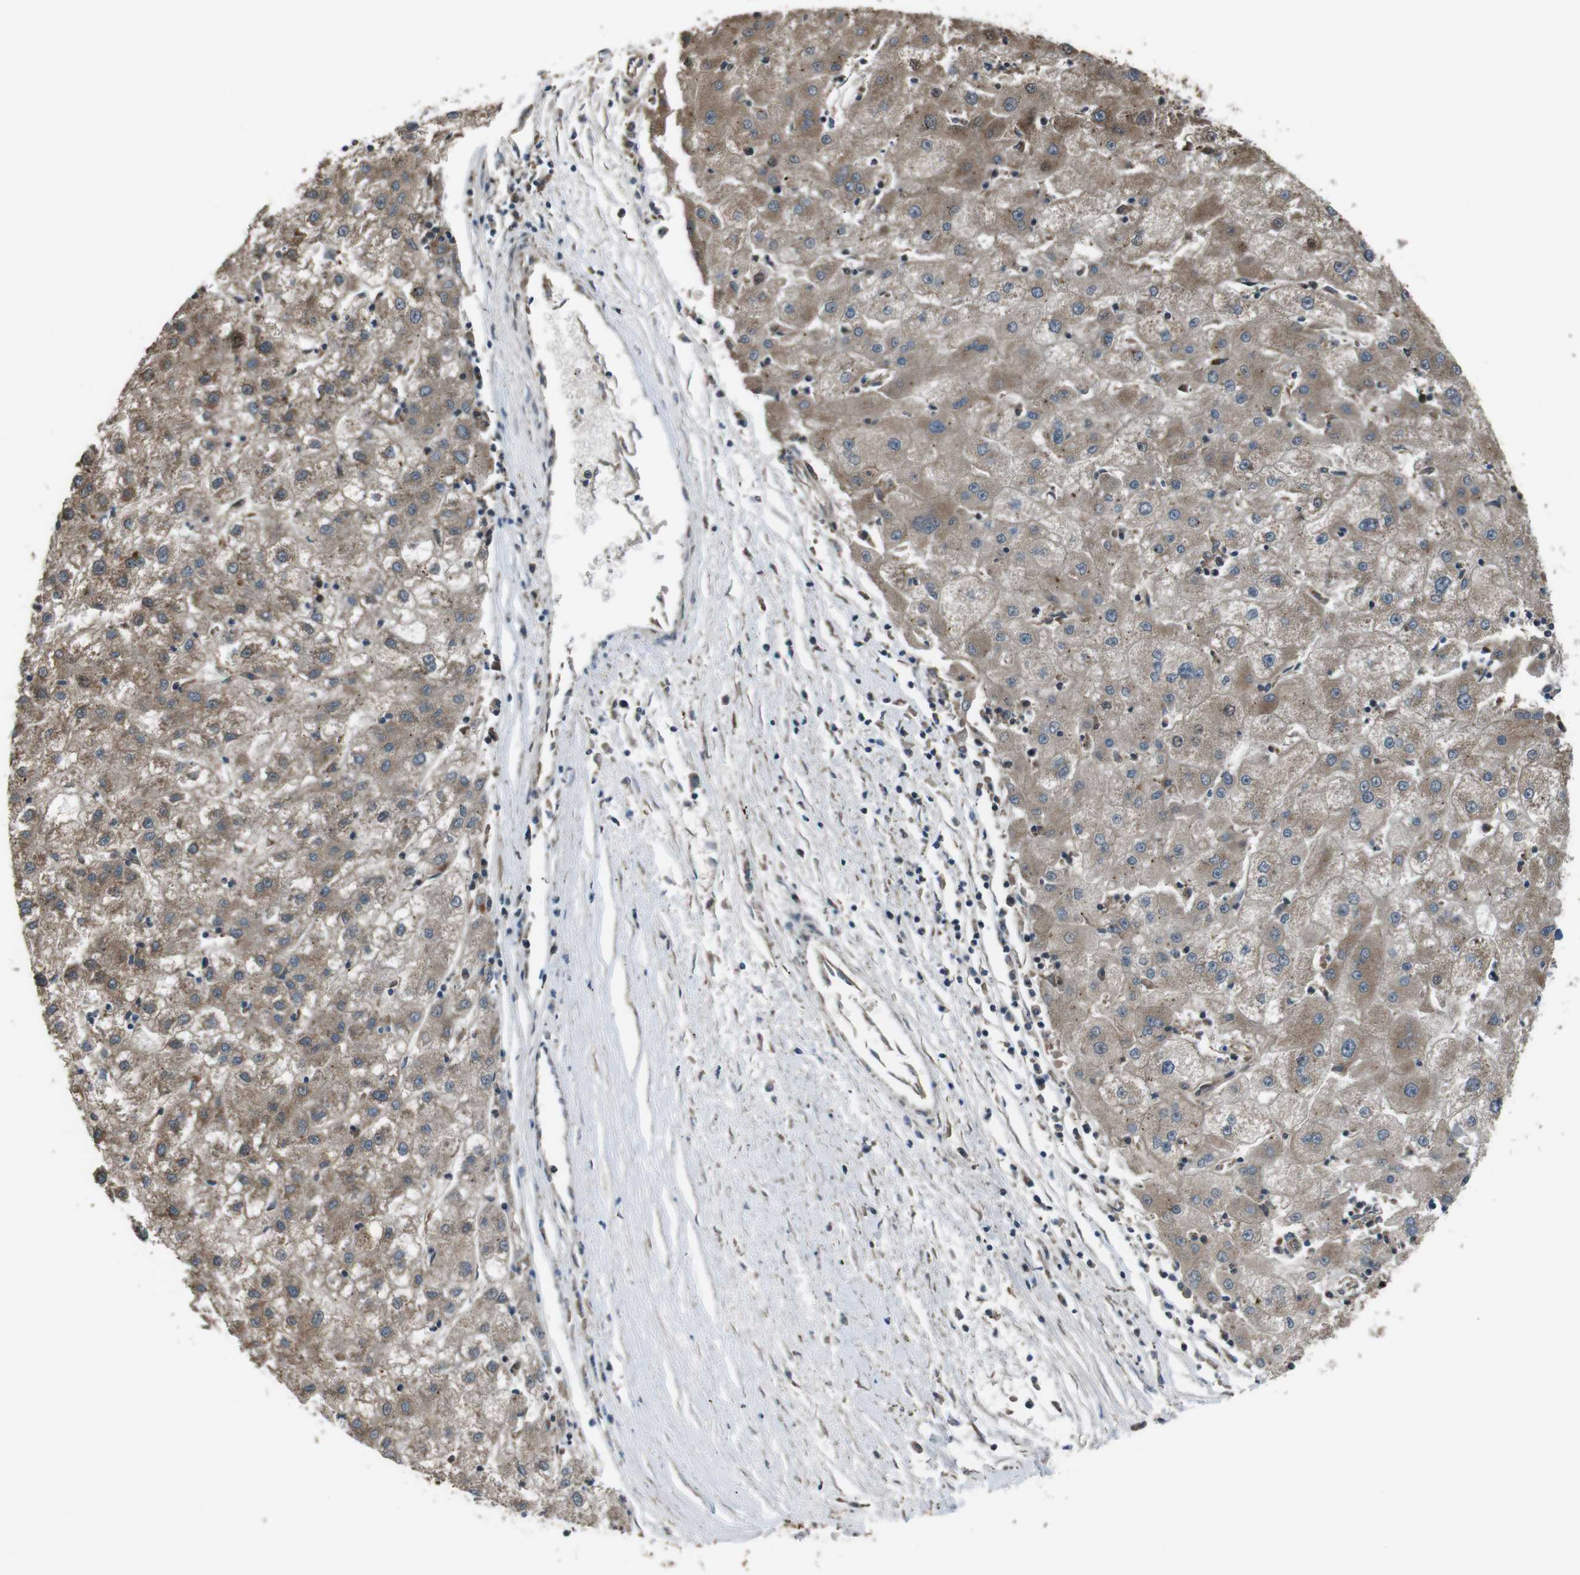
{"staining": {"intensity": "moderate", "quantity": "25%-75%", "location": "cytoplasmic/membranous"}, "tissue": "liver cancer", "cell_type": "Tumor cells", "image_type": "cancer", "snomed": [{"axis": "morphology", "description": "Carcinoma, Hepatocellular, NOS"}, {"axis": "topography", "description": "Liver"}], "caption": "Brown immunohistochemical staining in liver cancer demonstrates moderate cytoplasmic/membranous positivity in about 25%-75% of tumor cells. (DAB = brown stain, brightfield microscopy at high magnification).", "gene": "GIMAP8", "patient": {"sex": "male", "age": 72}}